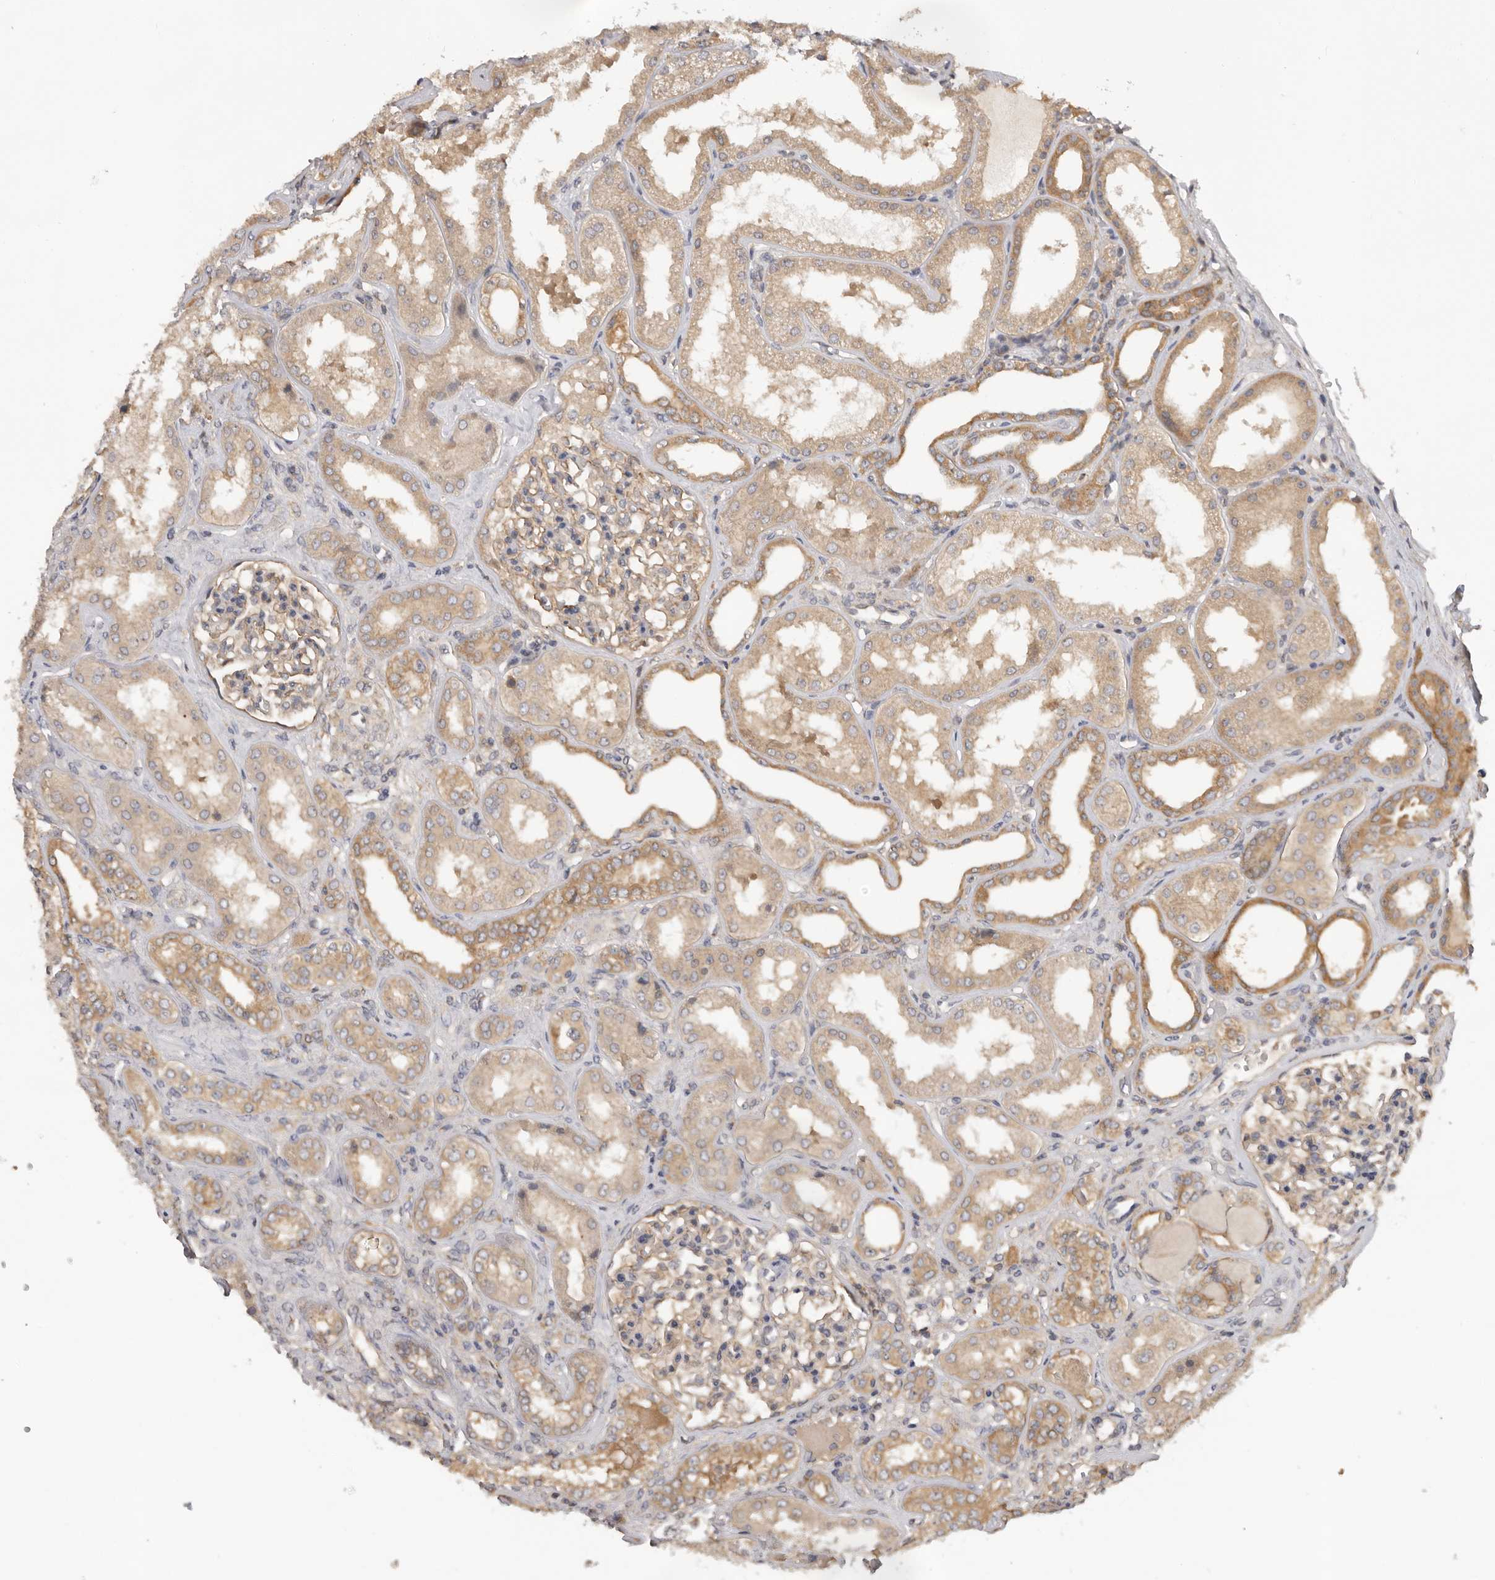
{"staining": {"intensity": "weak", "quantity": ">75%", "location": "cytoplasmic/membranous"}, "tissue": "kidney", "cell_type": "Cells in glomeruli", "image_type": "normal", "snomed": [{"axis": "morphology", "description": "Normal tissue, NOS"}, {"axis": "topography", "description": "Kidney"}], "caption": "Protein staining of unremarkable kidney exhibits weak cytoplasmic/membranous expression in about >75% of cells in glomeruli.", "gene": "PPP1R42", "patient": {"sex": "female", "age": 56}}